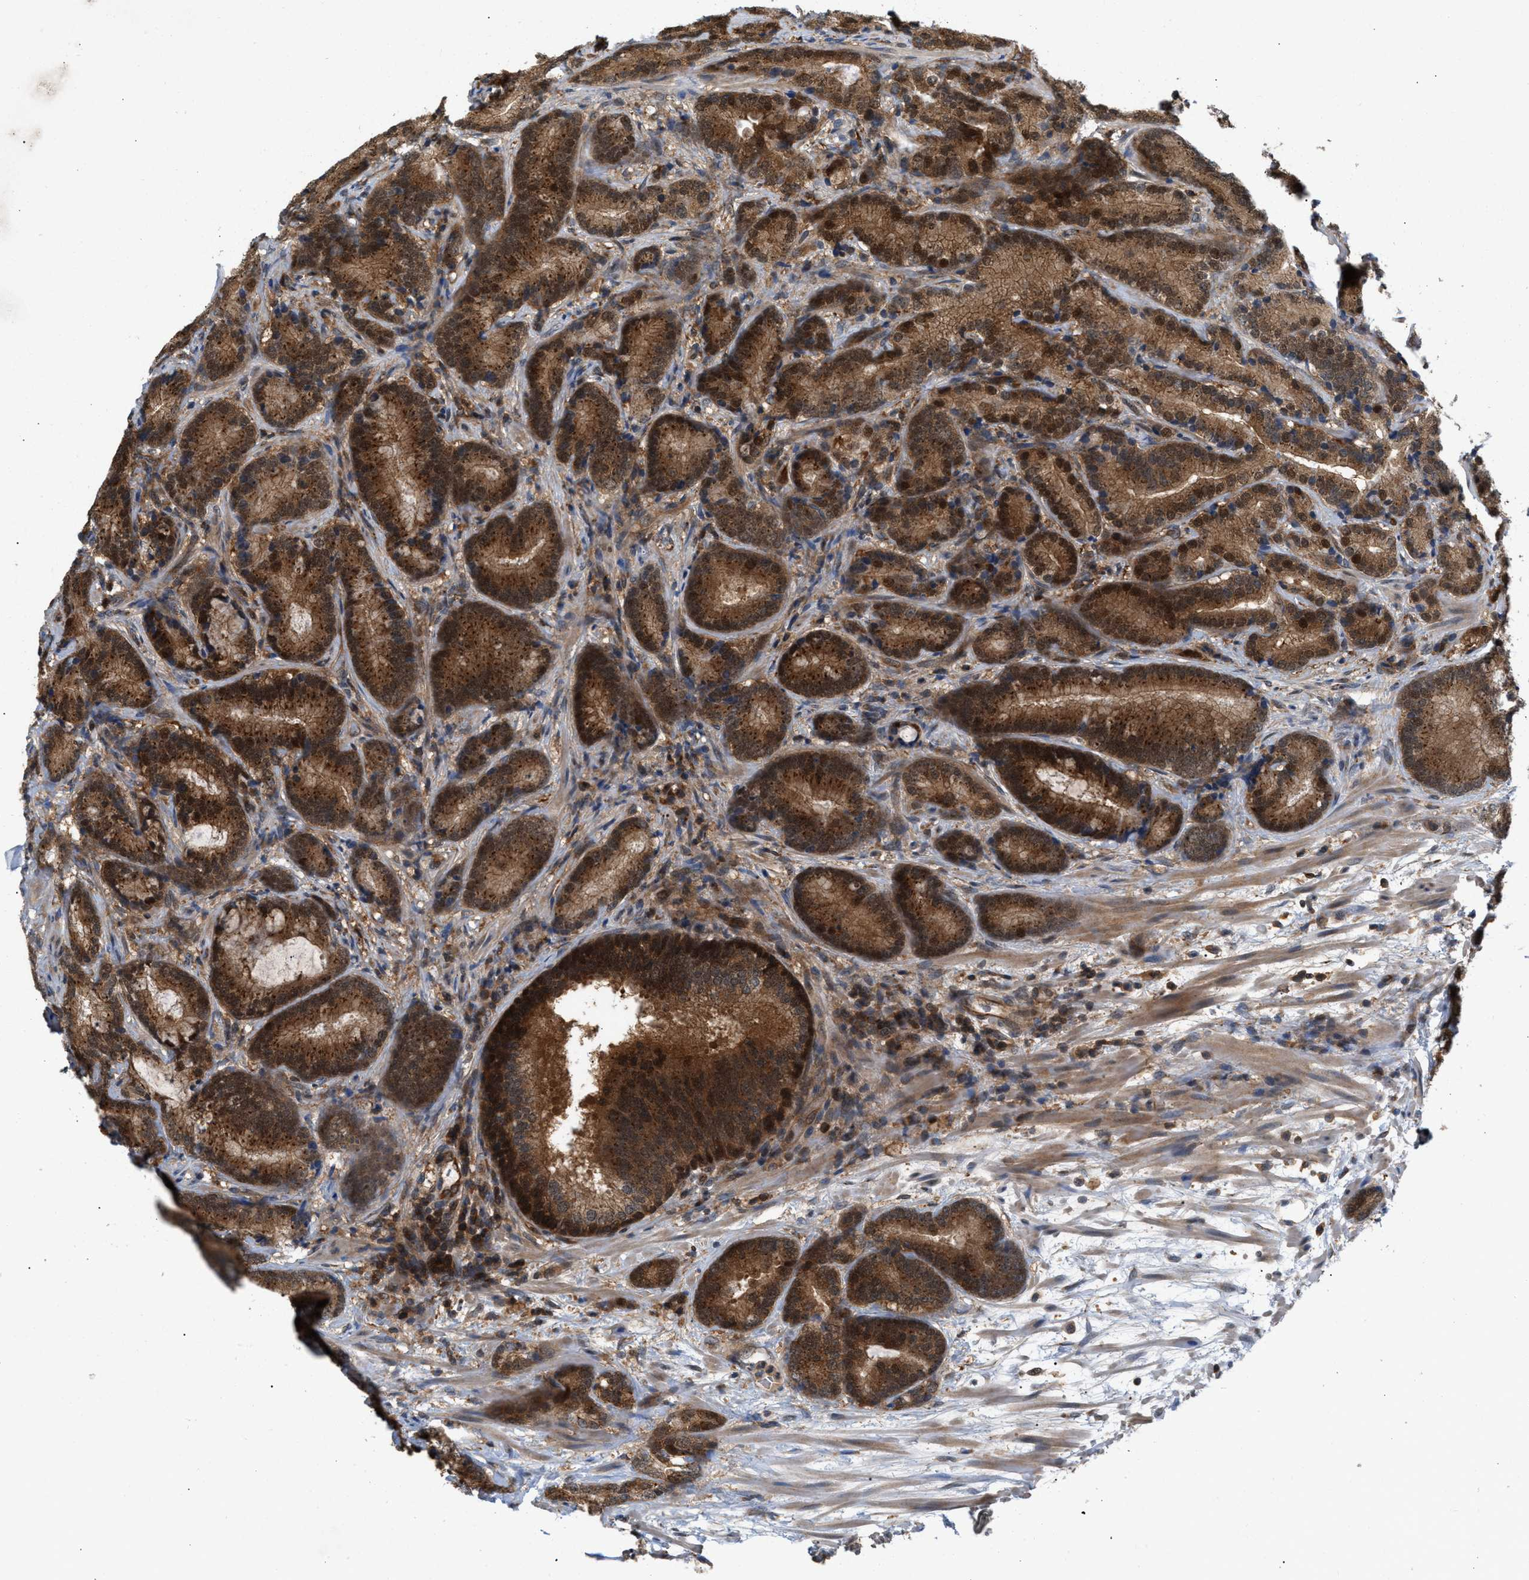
{"staining": {"intensity": "strong", "quantity": ">75%", "location": "cytoplasmic/membranous,nuclear"}, "tissue": "prostate cancer", "cell_type": "Tumor cells", "image_type": "cancer", "snomed": [{"axis": "morphology", "description": "Adenocarcinoma, High grade"}, {"axis": "topography", "description": "Prostate"}], "caption": "Immunohistochemical staining of prostate cancer displays high levels of strong cytoplasmic/membranous and nuclear positivity in about >75% of tumor cells.", "gene": "GLOD4", "patient": {"sex": "male", "age": 55}}